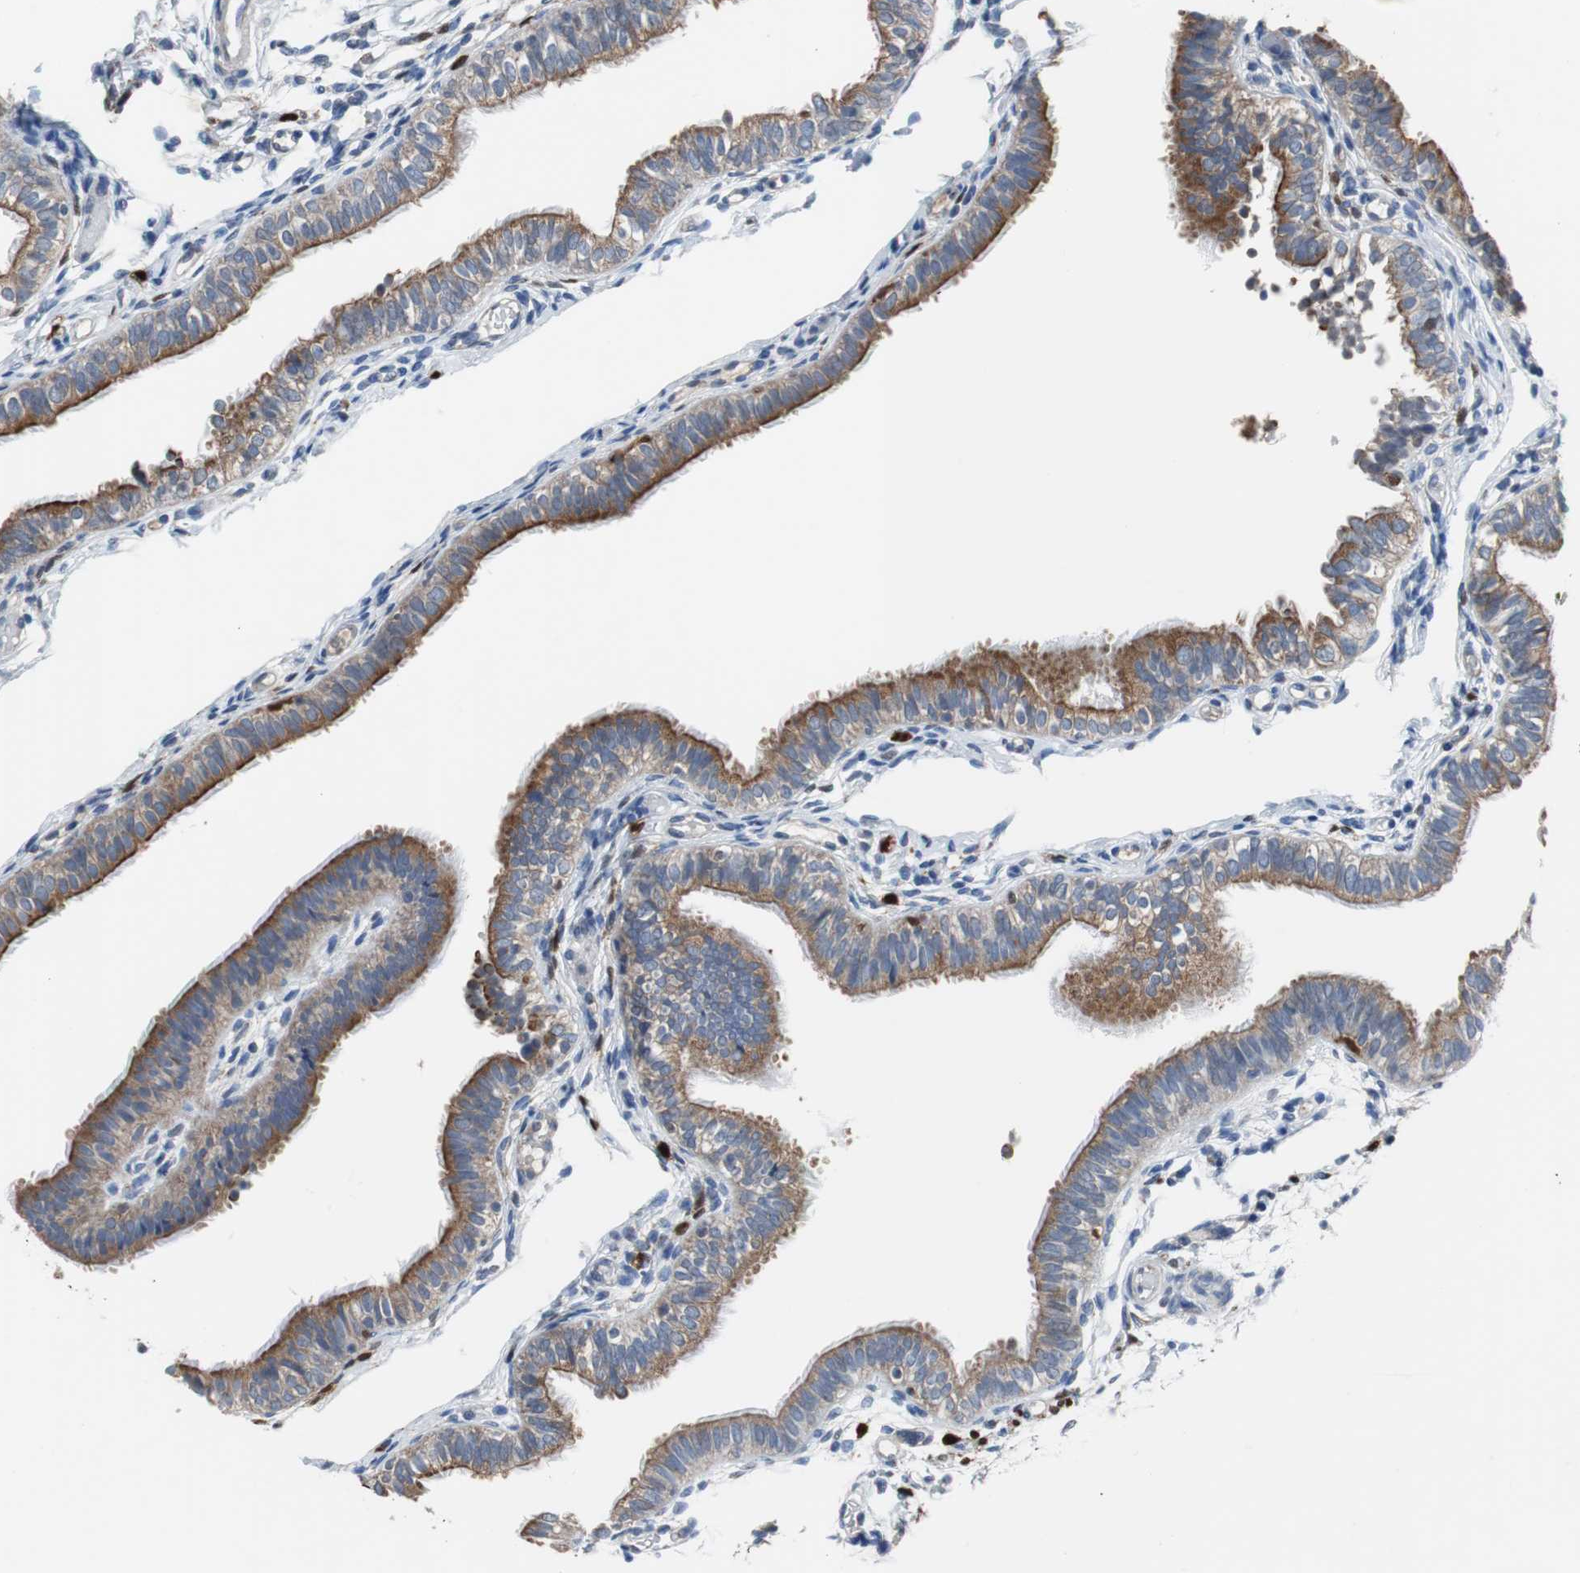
{"staining": {"intensity": "strong", "quantity": ">75%", "location": "cytoplasmic/membranous"}, "tissue": "fallopian tube", "cell_type": "Glandular cells", "image_type": "normal", "snomed": [{"axis": "morphology", "description": "Normal tissue, NOS"}, {"axis": "morphology", "description": "Dermoid, NOS"}, {"axis": "topography", "description": "Fallopian tube"}], "caption": "Glandular cells show strong cytoplasmic/membranous expression in approximately >75% of cells in benign fallopian tube.", "gene": "CALB2", "patient": {"sex": "female", "age": 33}}